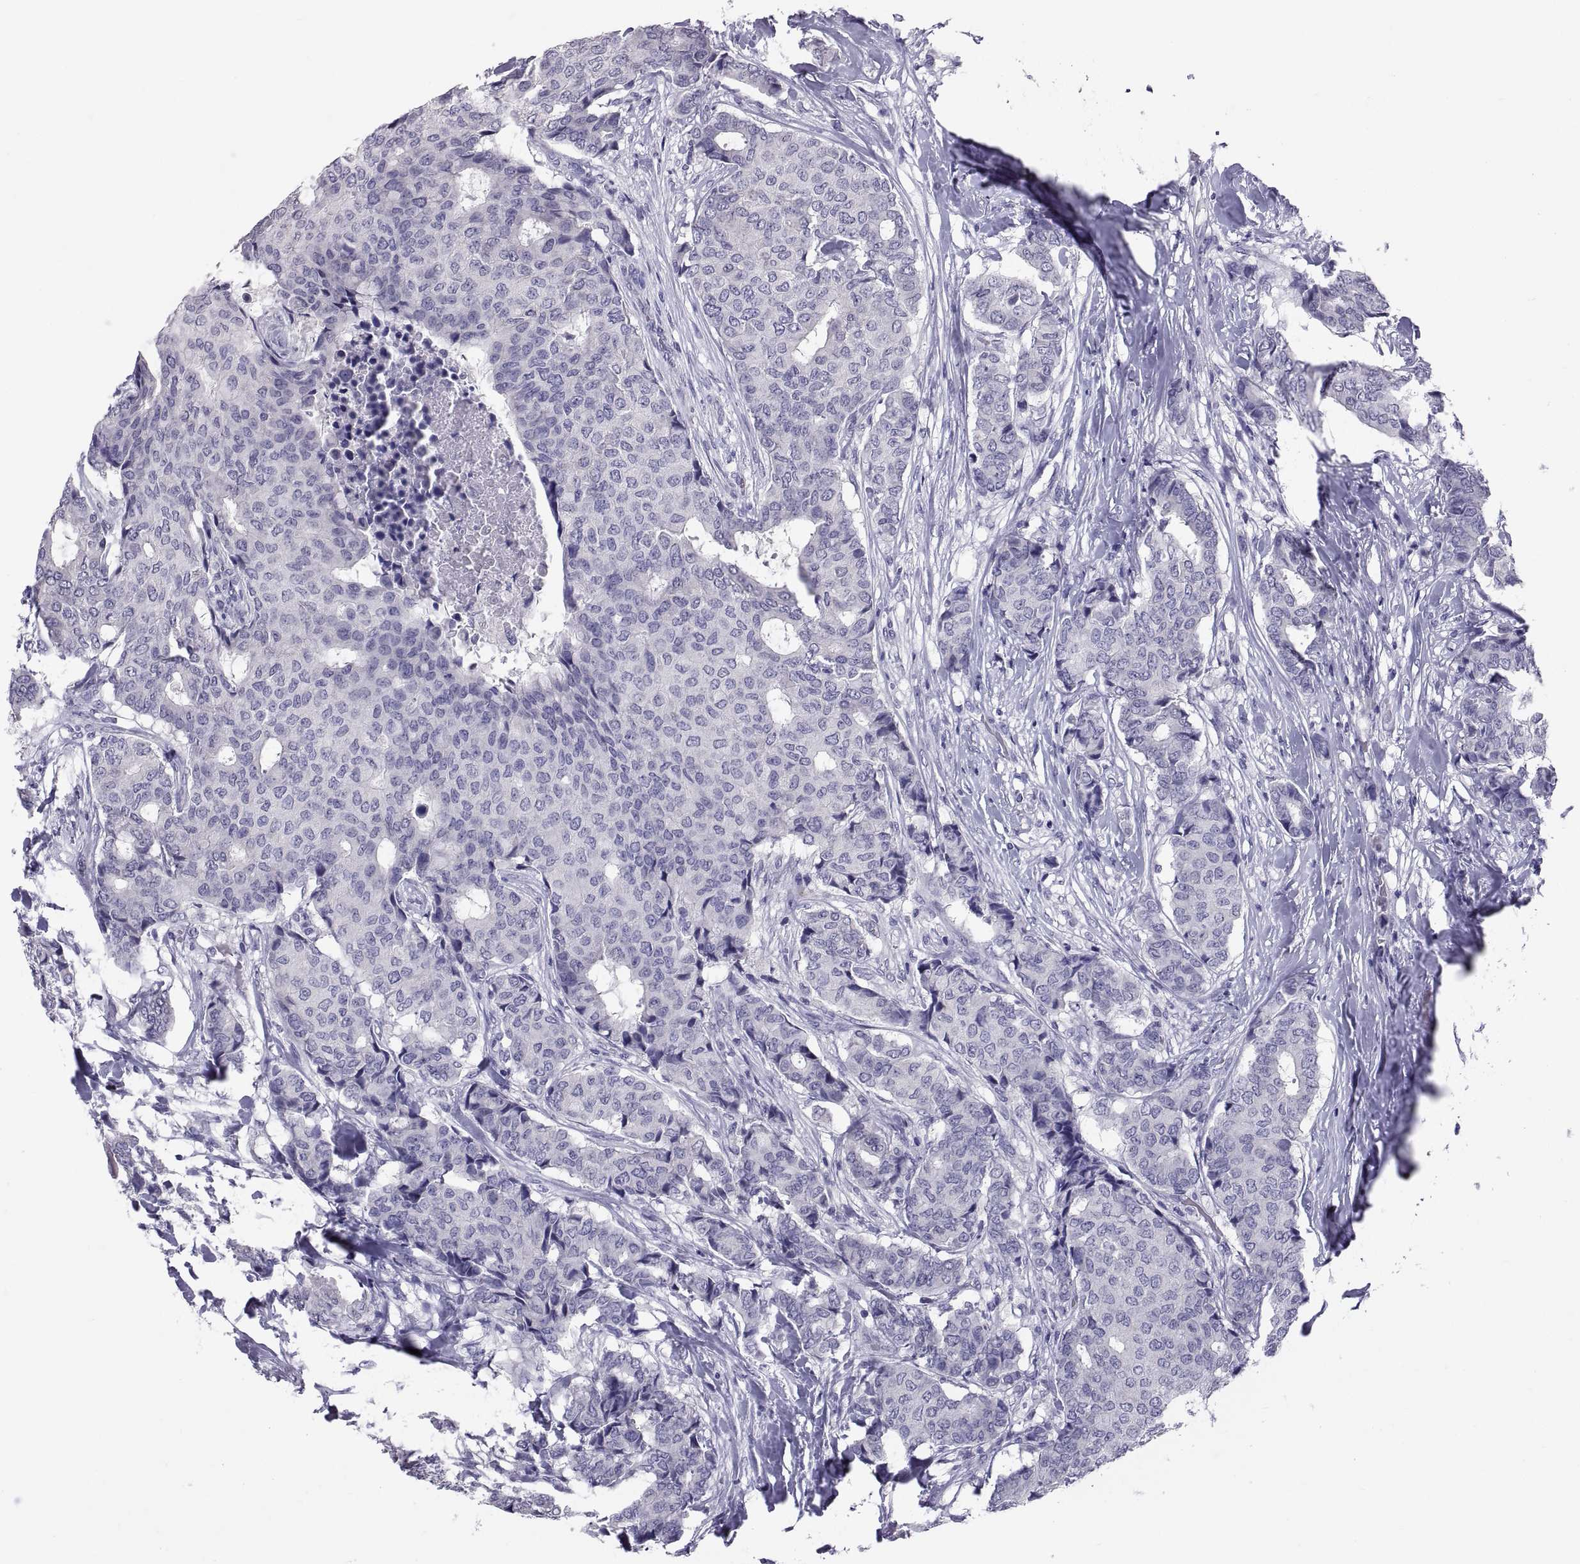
{"staining": {"intensity": "negative", "quantity": "none", "location": "none"}, "tissue": "breast cancer", "cell_type": "Tumor cells", "image_type": "cancer", "snomed": [{"axis": "morphology", "description": "Duct carcinoma"}, {"axis": "topography", "description": "Breast"}], "caption": "Breast cancer (invasive ductal carcinoma) was stained to show a protein in brown. There is no significant staining in tumor cells.", "gene": "PTN", "patient": {"sex": "female", "age": 75}}